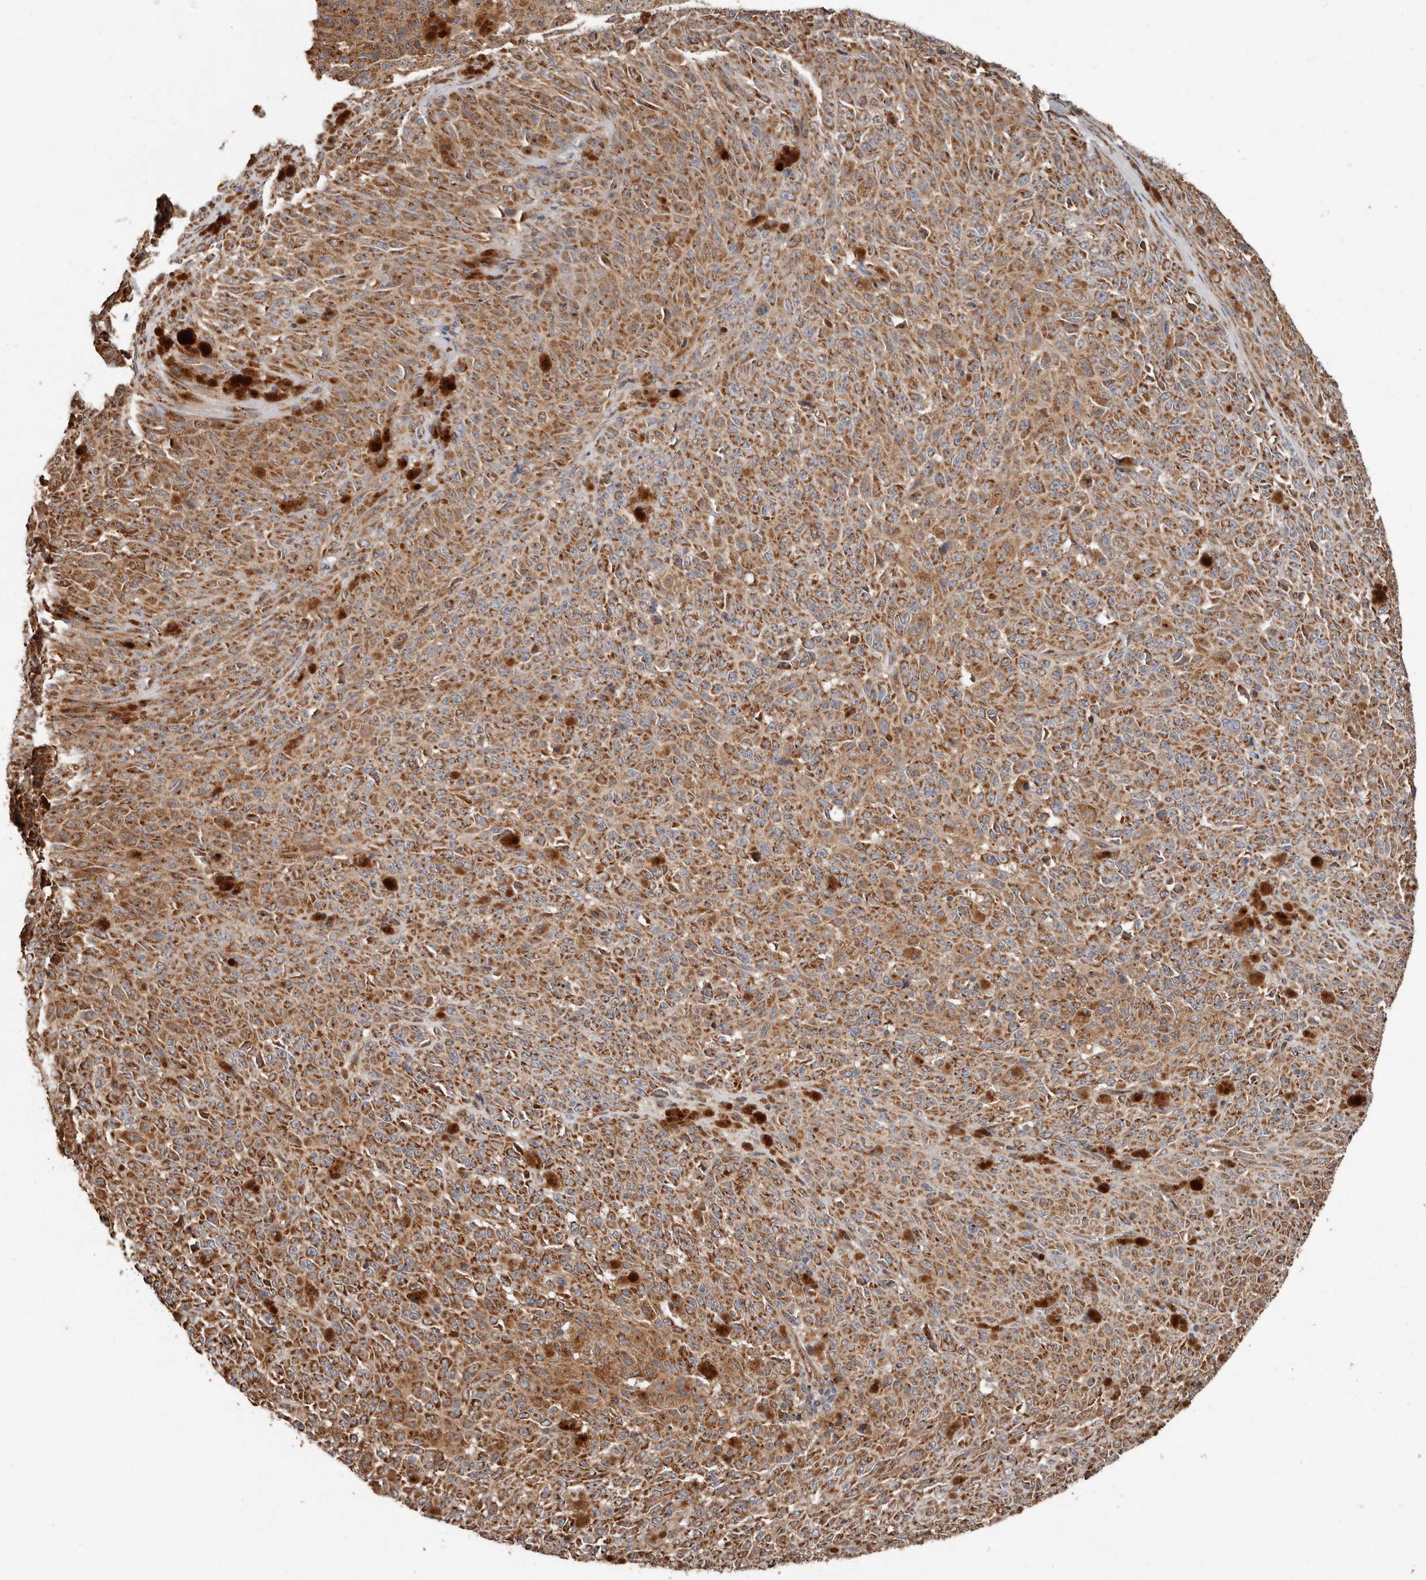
{"staining": {"intensity": "moderate", "quantity": ">75%", "location": "cytoplasmic/membranous"}, "tissue": "melanoma", "cell_type": "Tumor cells", "image_type": "cancer", "snomed": [{"axis": "morphology", "description": "Malignant melanoma, NOS"}, {"axis": "topography", "description": "Skin"}], "caption": "Melanoma tissue displays moderate cytoplasmic/membranous positivity in about >75% of tumor cells The staining is performed using DAB (3,3'-diaminobenzidine) brown chromogen to label protein expression. The nuclei are counter-stained blue using hematoxylin.", "gene": "COG1", "patient": {"sex": "female", "age": 82}}